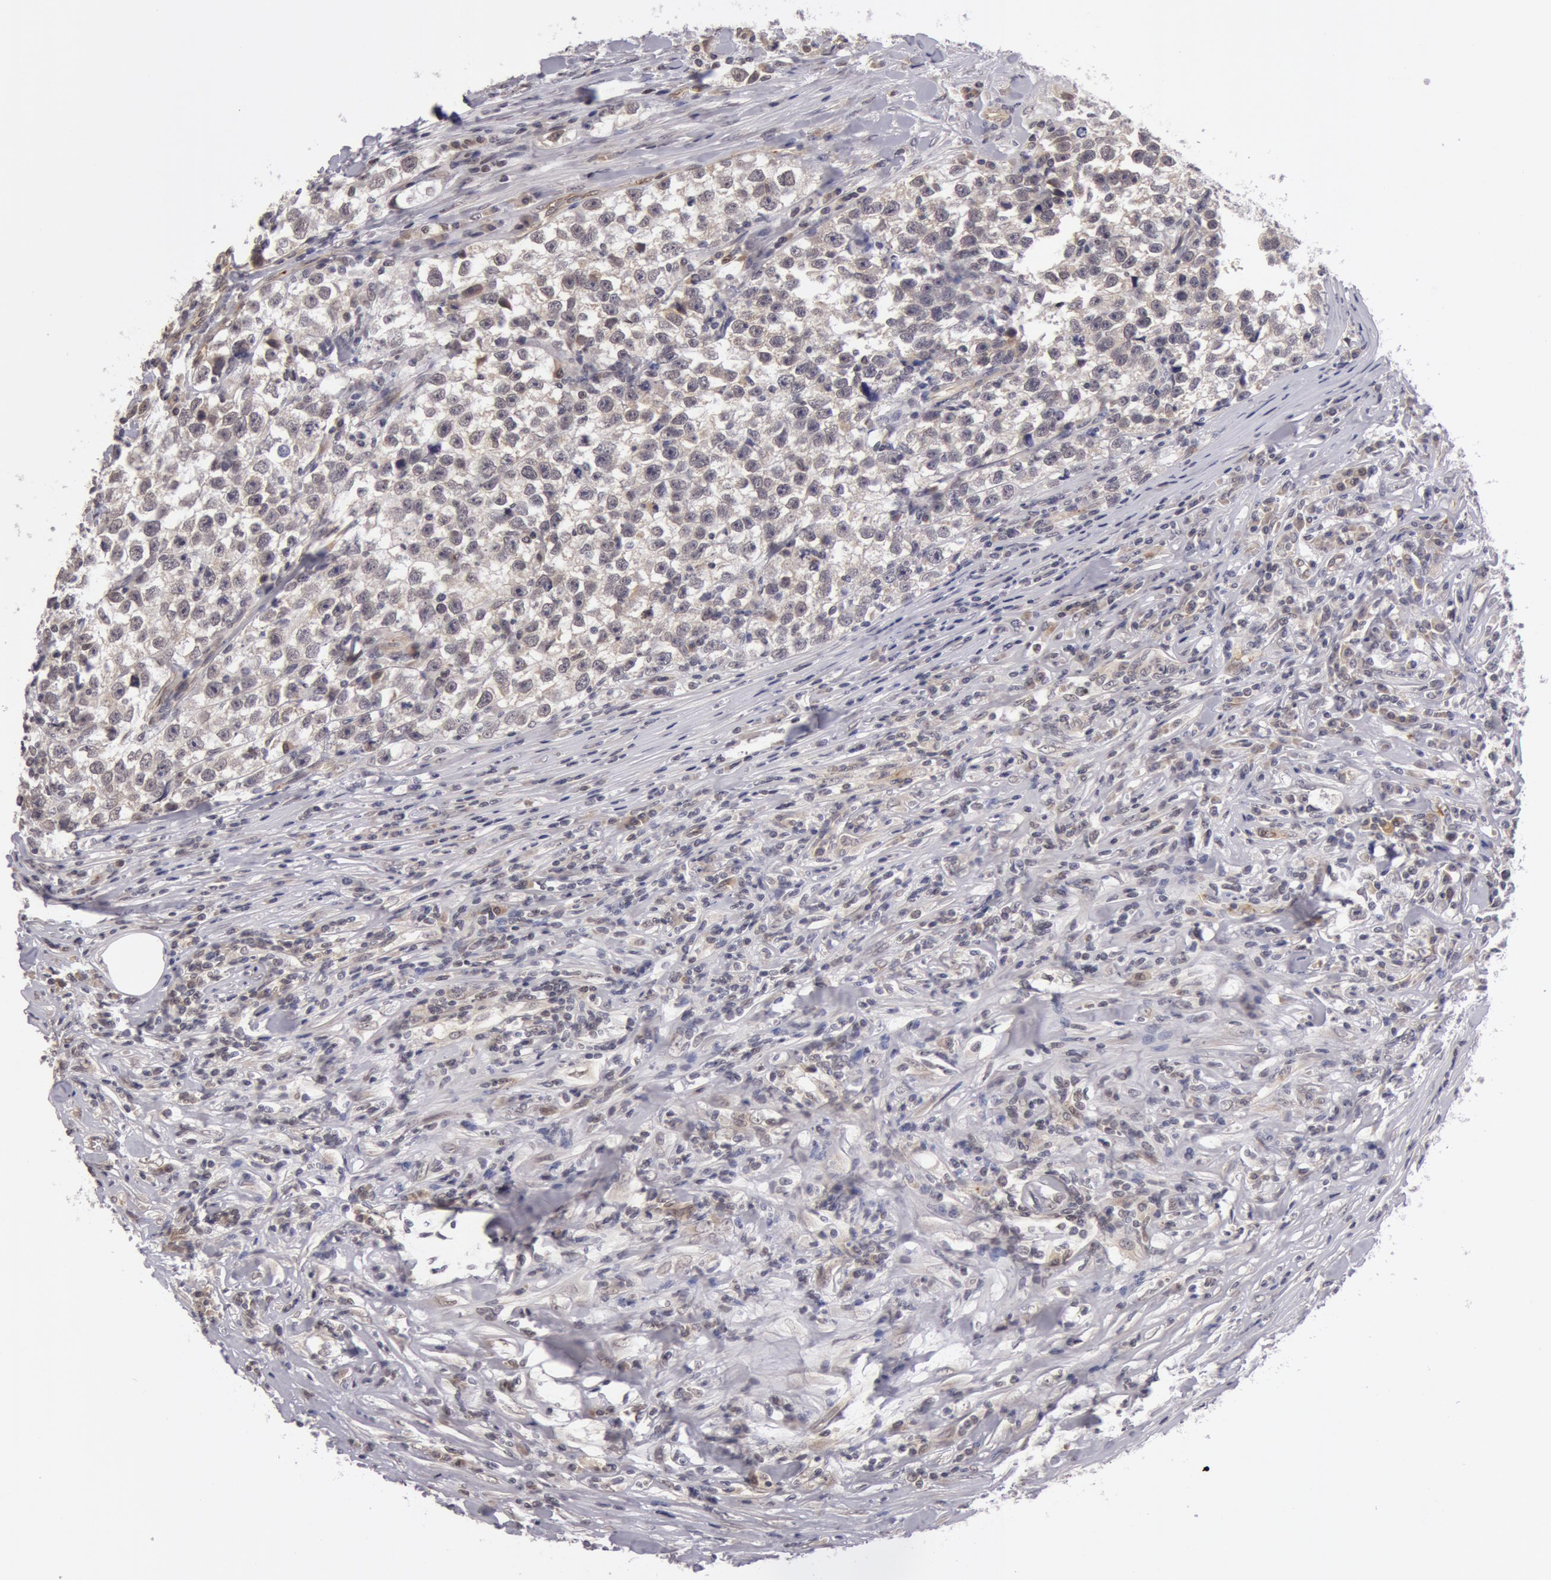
{"staining": {"intensity": "negative", "quantity": "none", "location": "none"}, "tissue": "testis cancer", "cell_type": "Tumor cells", "image_type": "cancer", "snomed": [{"axis": "morphology", "description": "Seminoma, NOS"}, {"axis": "morphology", "description": "Carcinoma, Embryonal, NOS"}, {"axis": "topography", "description": "Testis"}], "caption": "Protein analysis of testis cancer (embryonal carcinoma) reveals no significant positivity in tumor cells.", "gene": "SYTL4", "patient": {"sex": "male", "age": 30}}